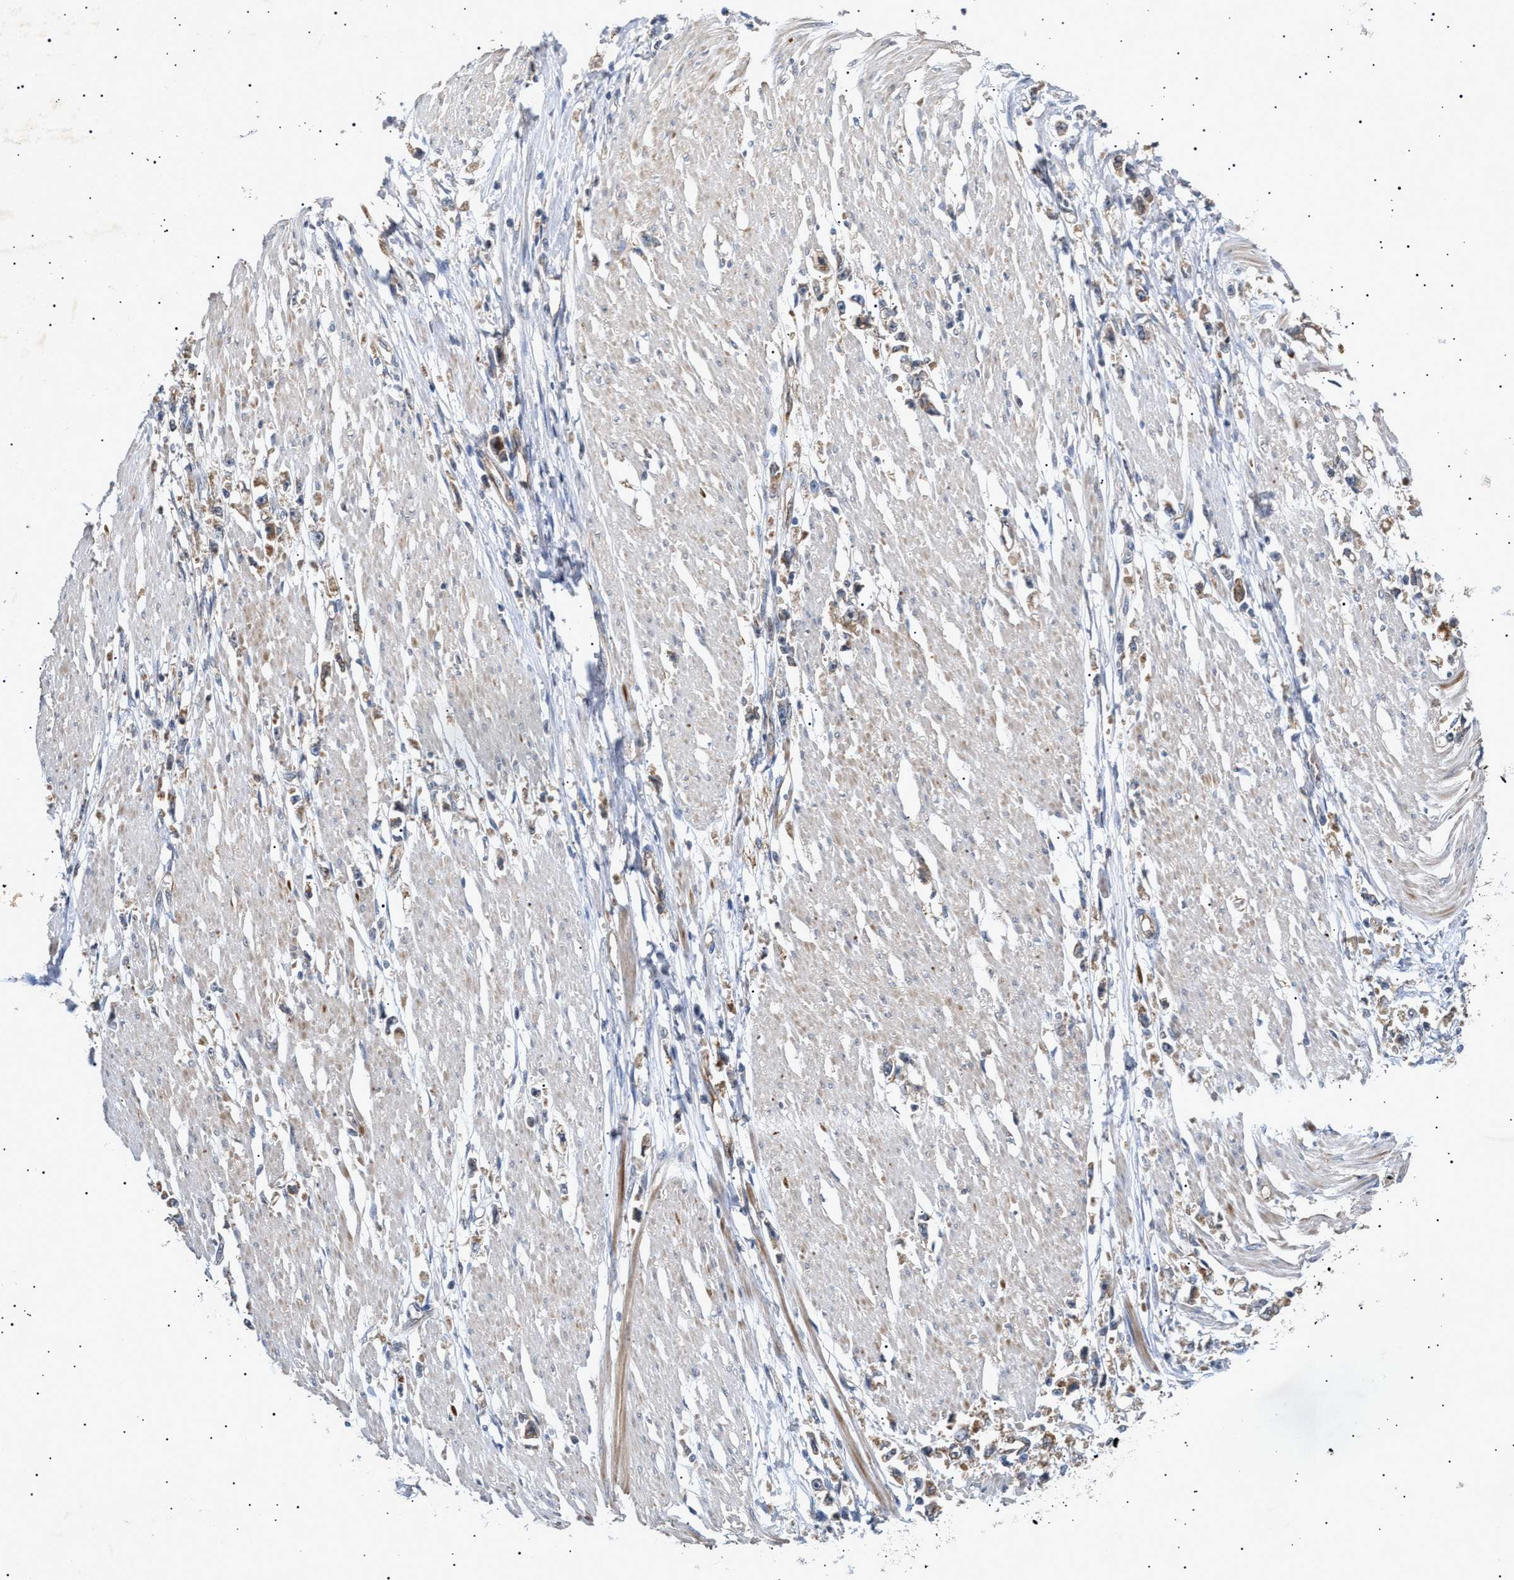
{"staining": {"intensity": "moderate", "quantity": ">75%", "location": "cytoplasmic/membranous"}, "tissue": "stomach cancer", "cell_type": "Tumor cells", "image_type": "cancer", "snomed": [{"axis": "morphology", "description": "Adenocarcinoma, NOS"}, {"axis": "topography", "description": "Stomach"}], "caption": "A medium amount of moderate cytoplasmic/membranous positivity is present in approximately >75% of tumor cells in stomach cancer tissue.", "gene": "SIRT5", "patient": {"sex": "female", "age": 59}}